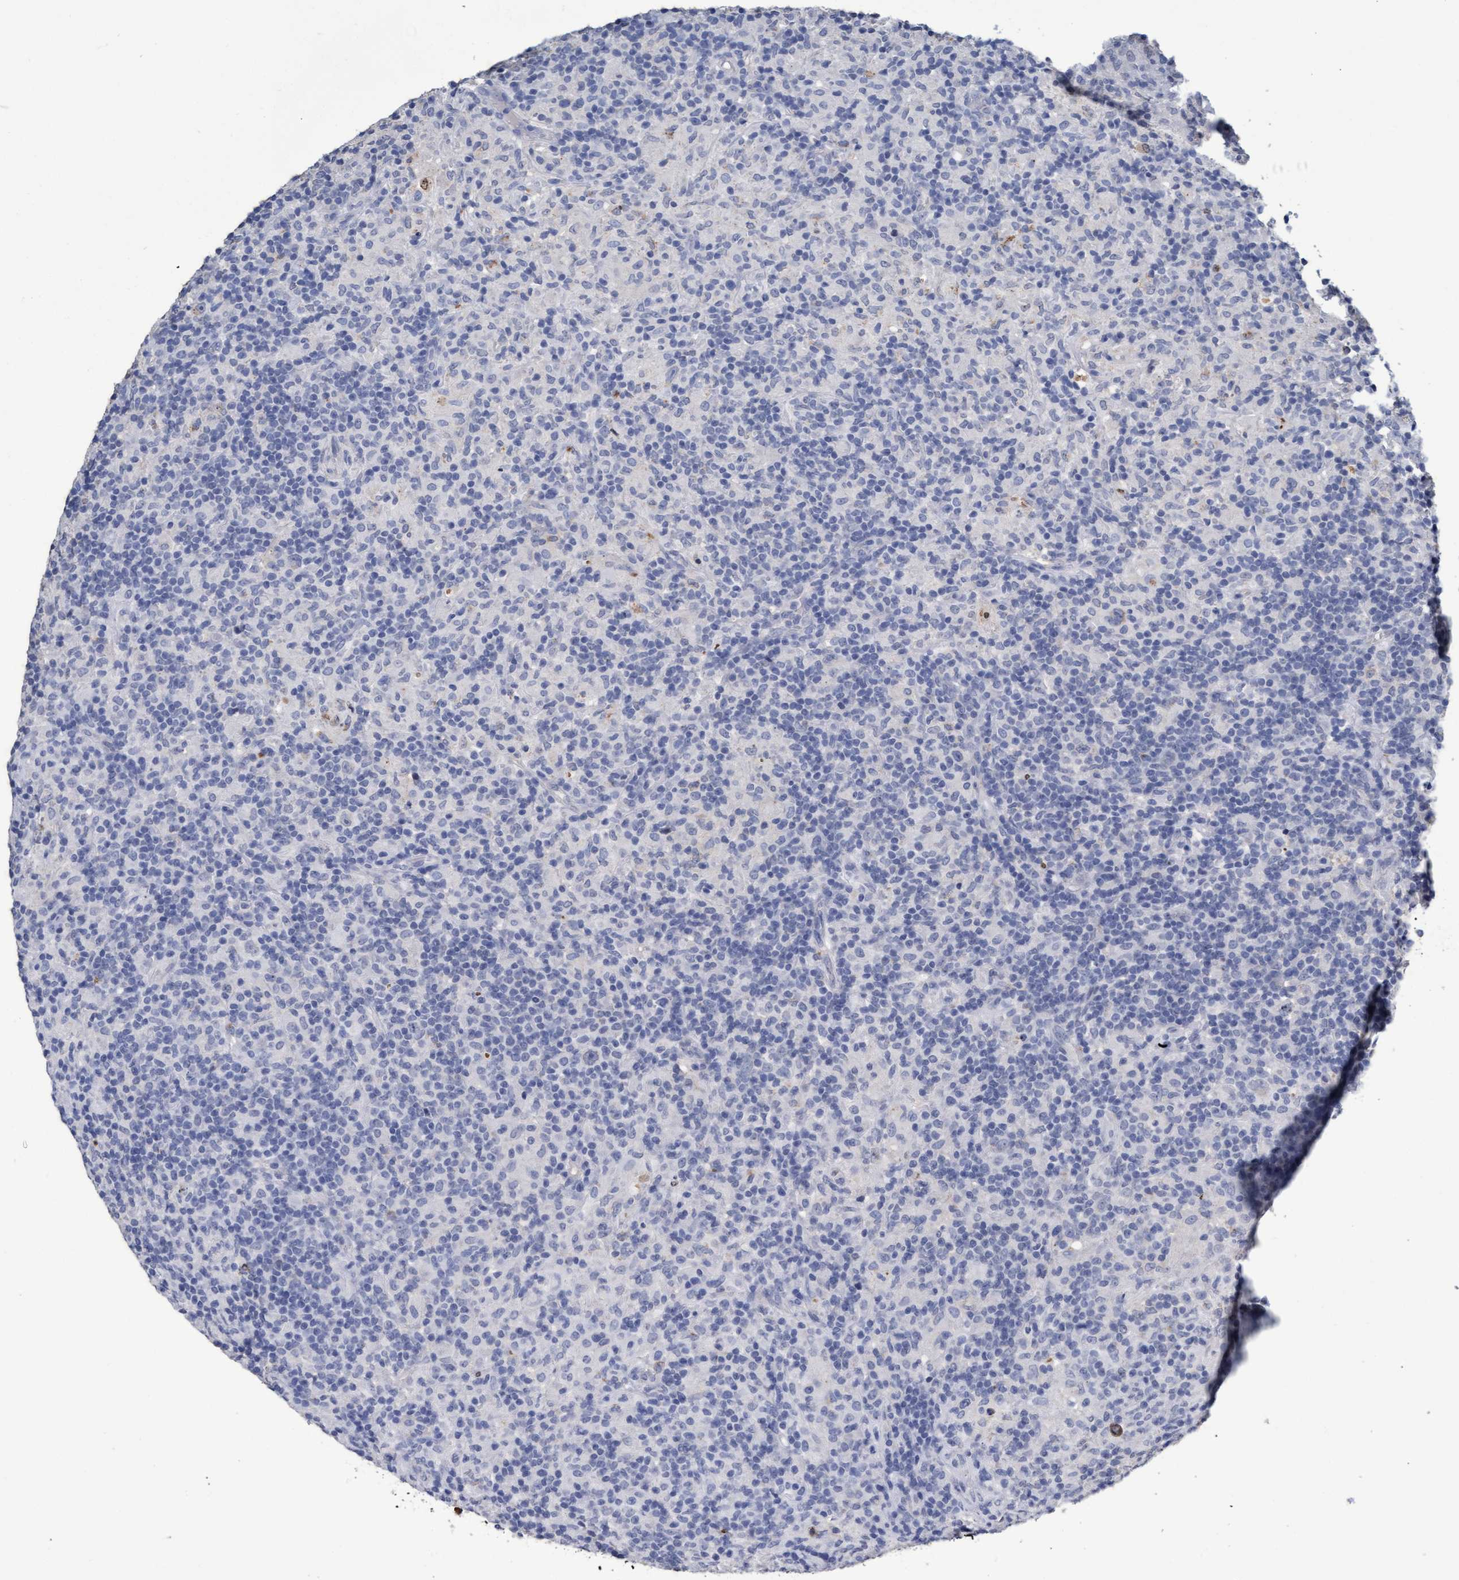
{"staining": {"intensity": "negative", "quantity": "none", "location": "none"}, "tissue": "lymphoma", "cell_type": "Tumor cells", "image_type": "cancer", "snomed": [{"axis": "morphology", "description": "Hodgkin's disease, NOS"}, {"axis": "topography", "description": "Lymph node"}], "caption": "An IHC photomicrograph of lymphoma is shown. There is no staining in tumor cells of lymphoma.", "gene": "GPR39", "patient": {"sex": "male", "age": 70}}